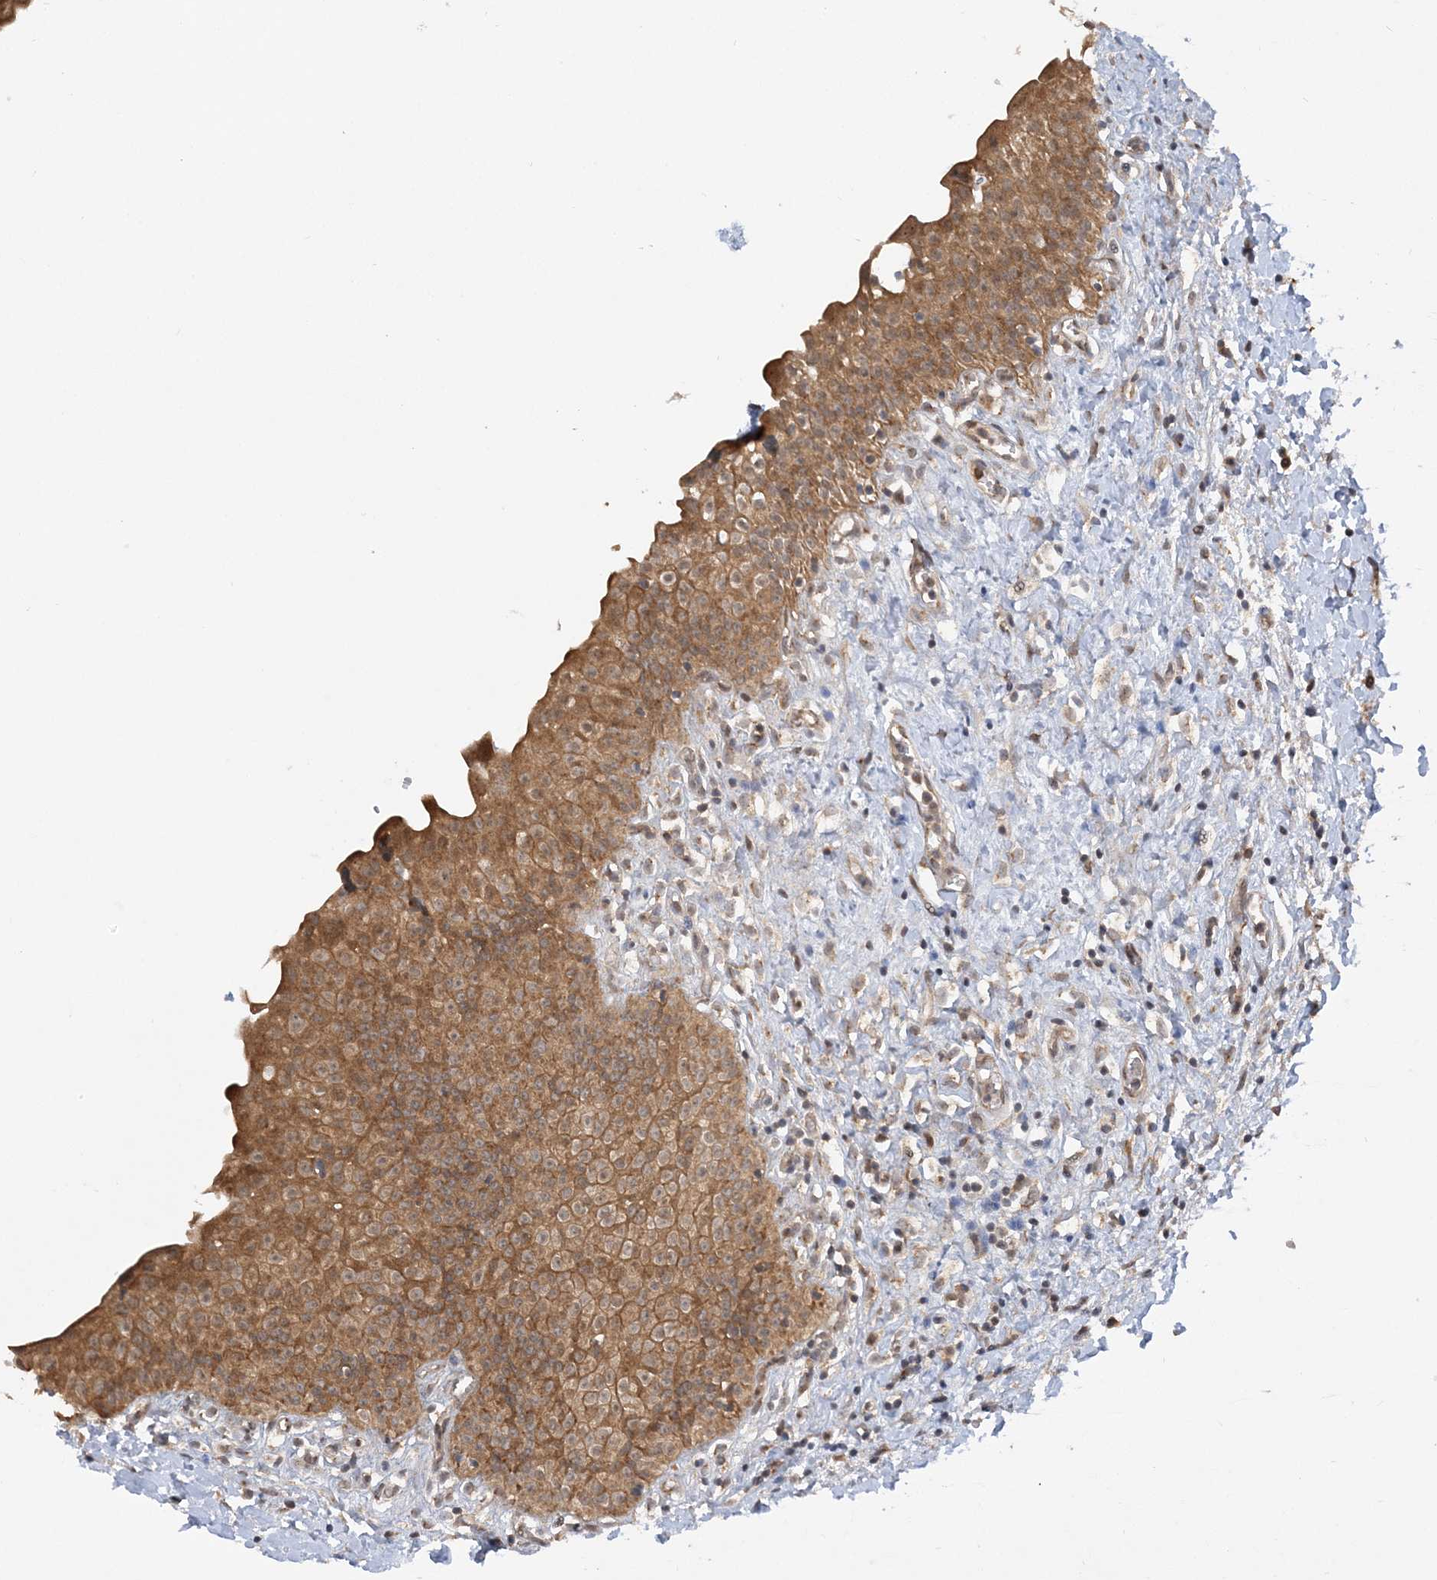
{"staining": {"intensity": "moderate", "quantity": ">75%", "location": "cytoplasmic/membranous"}, "tissue": "urinary bladder", "cell_type": "Urothelial cells", "image_type": "normal", "snomed": [{"axis": "morphology", "description": "Normal tissue, NOS"}, {"axis": "topography", "description": "Urinary bladder"}], "caption": "A high-resolution micrograph shows immunohistochemistry (IHC) staining of benign urinary bladder, which exhibits moderate cytoplasmic/membranous staining in approximately >75% of urothelial cells.", "gene": "MMADHC", "patient": {"sex": "male", "age": 51}}